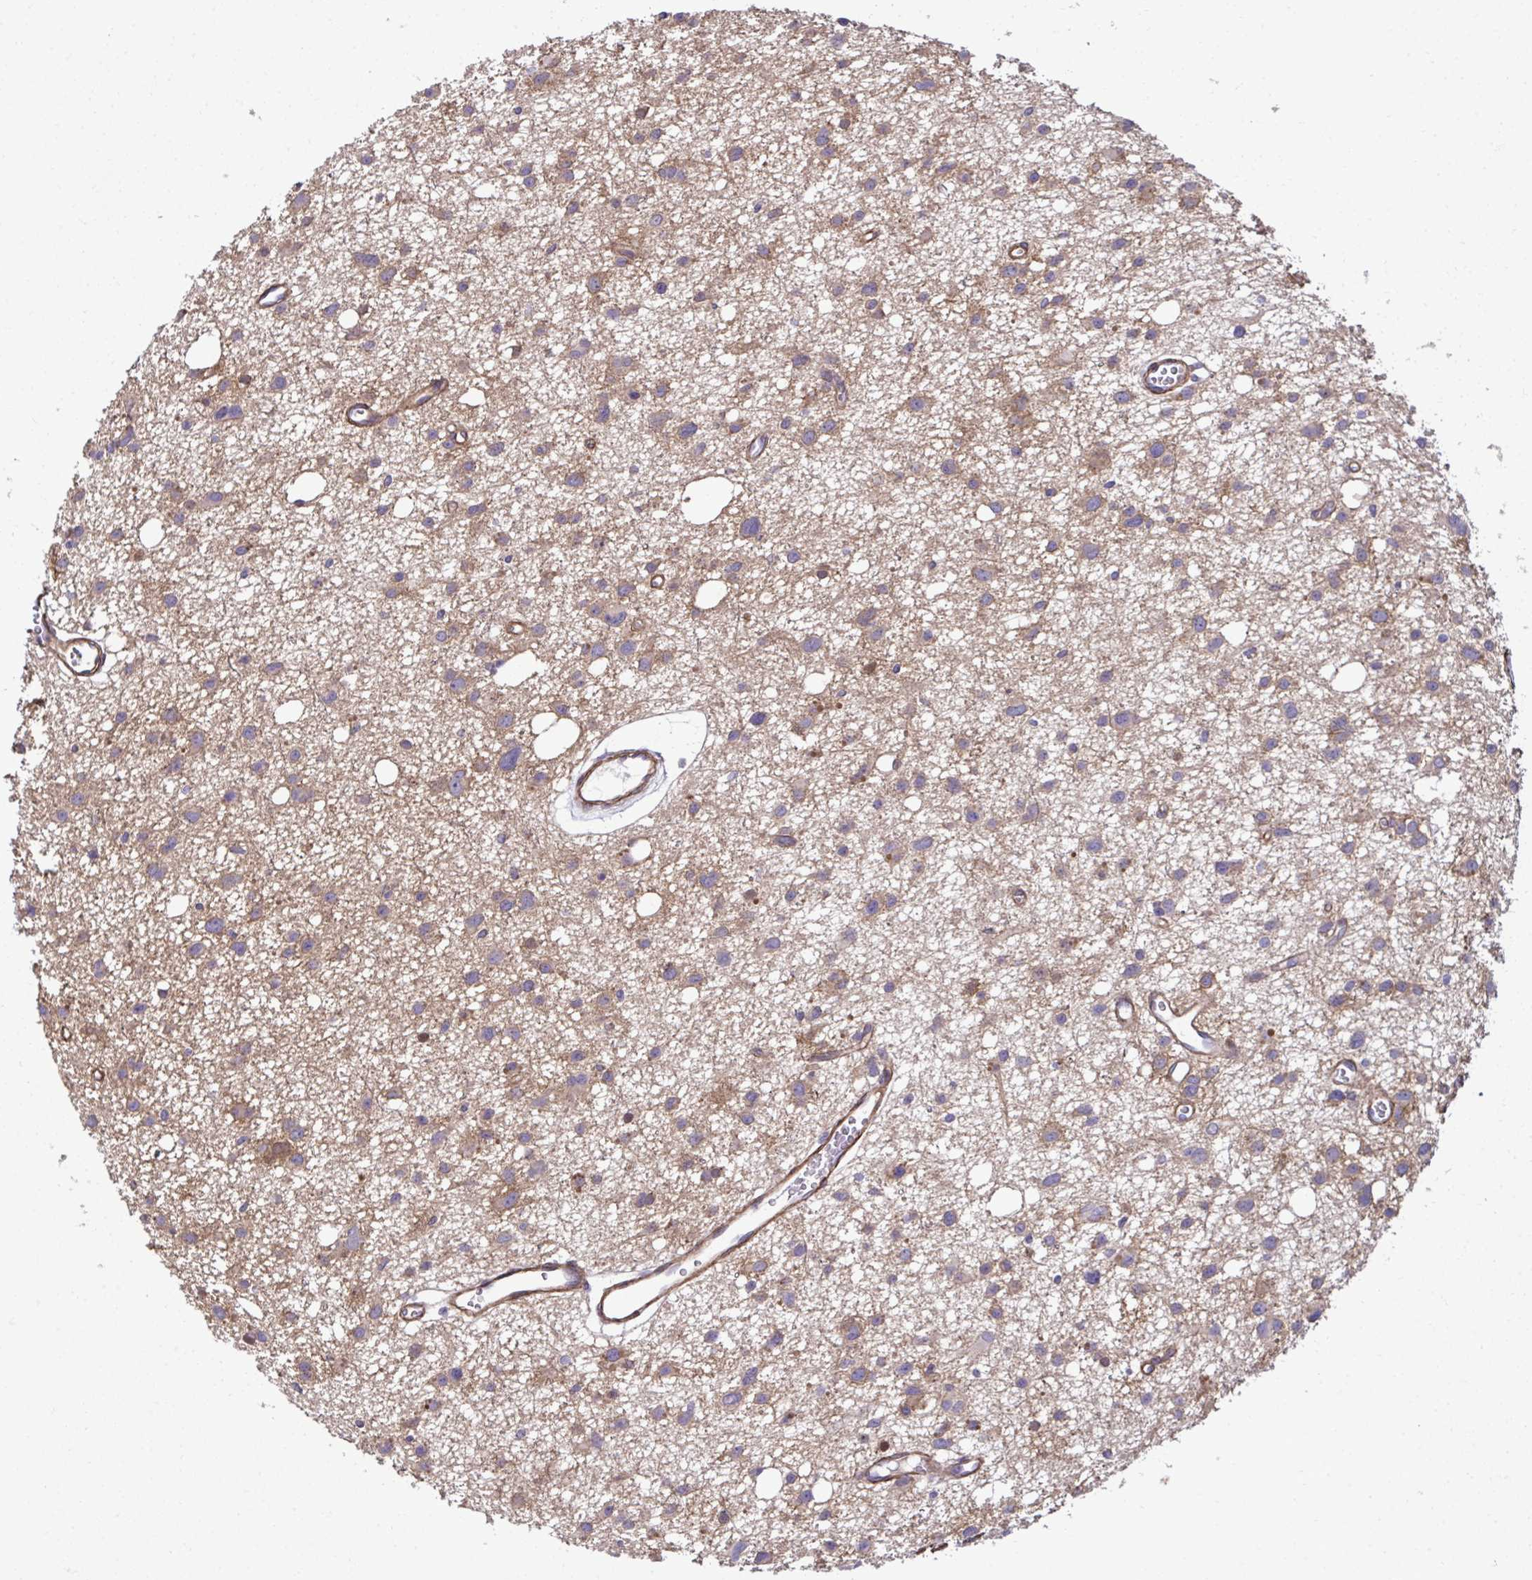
{"staining": {"intensity": "moderate", "quantity": ">75%", "location": "cytoplasmic/membranous"}, "tissue": "glioma", "cell_type": "Tumor cells", "image_type": "cancer", "snomed": [{"axis": "morphology", "description": "Glioma, malignant, High grade"}, {"axis": "topography", "description": "Brain"}], "caption": "Malignant glioma (high-grade) was stained to show a protein in brown. There is medium levels of moderate cytoplasmic/membranous staining in approximately >75% of tumor cells.", "gene": "TRIM52", "patient": {"sex": "male", "age": 23}}